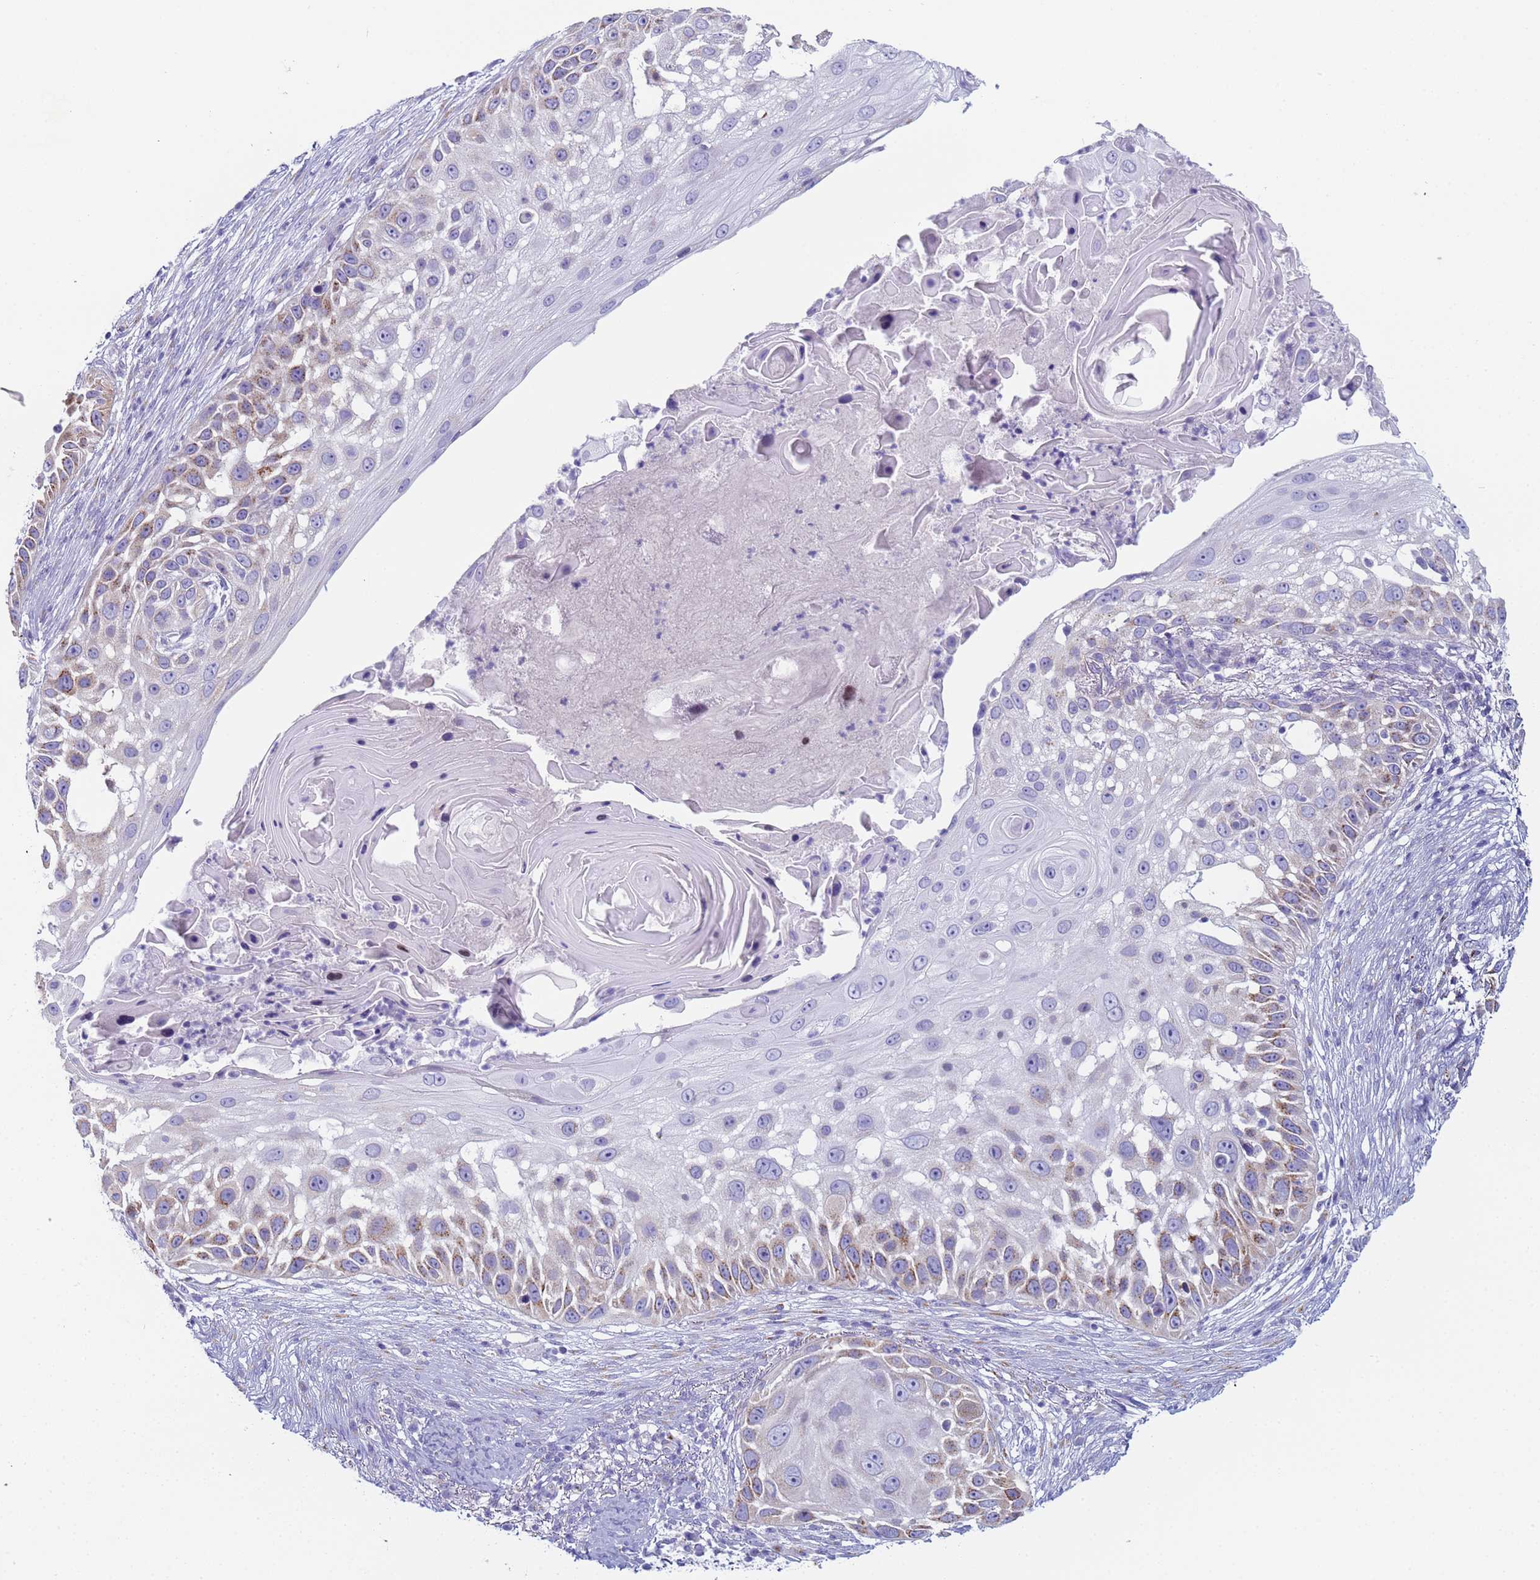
{"staining": {"intensity": "moderate", "quantity": "25%-75%", "location": "cytoplasmic/membranous"}, "tissue": "skin cancer", "cell_type": "Tumor cells", "image_type": "cancer", "snomed": [{"axis": "morphology", "description": "Squamous cell carcinoma, NOS"}, {"axis": "topography", "description": "Skin"}], "caption": "Human squamous cell carcinoma (skin) stained with a brown dye demonstrates moderate cytoplasmic/membranous positive positivity in approximately 25%-75% of tumor cells.", "gene": "CR1", "patient": {"sex": "female", "age": 44}}